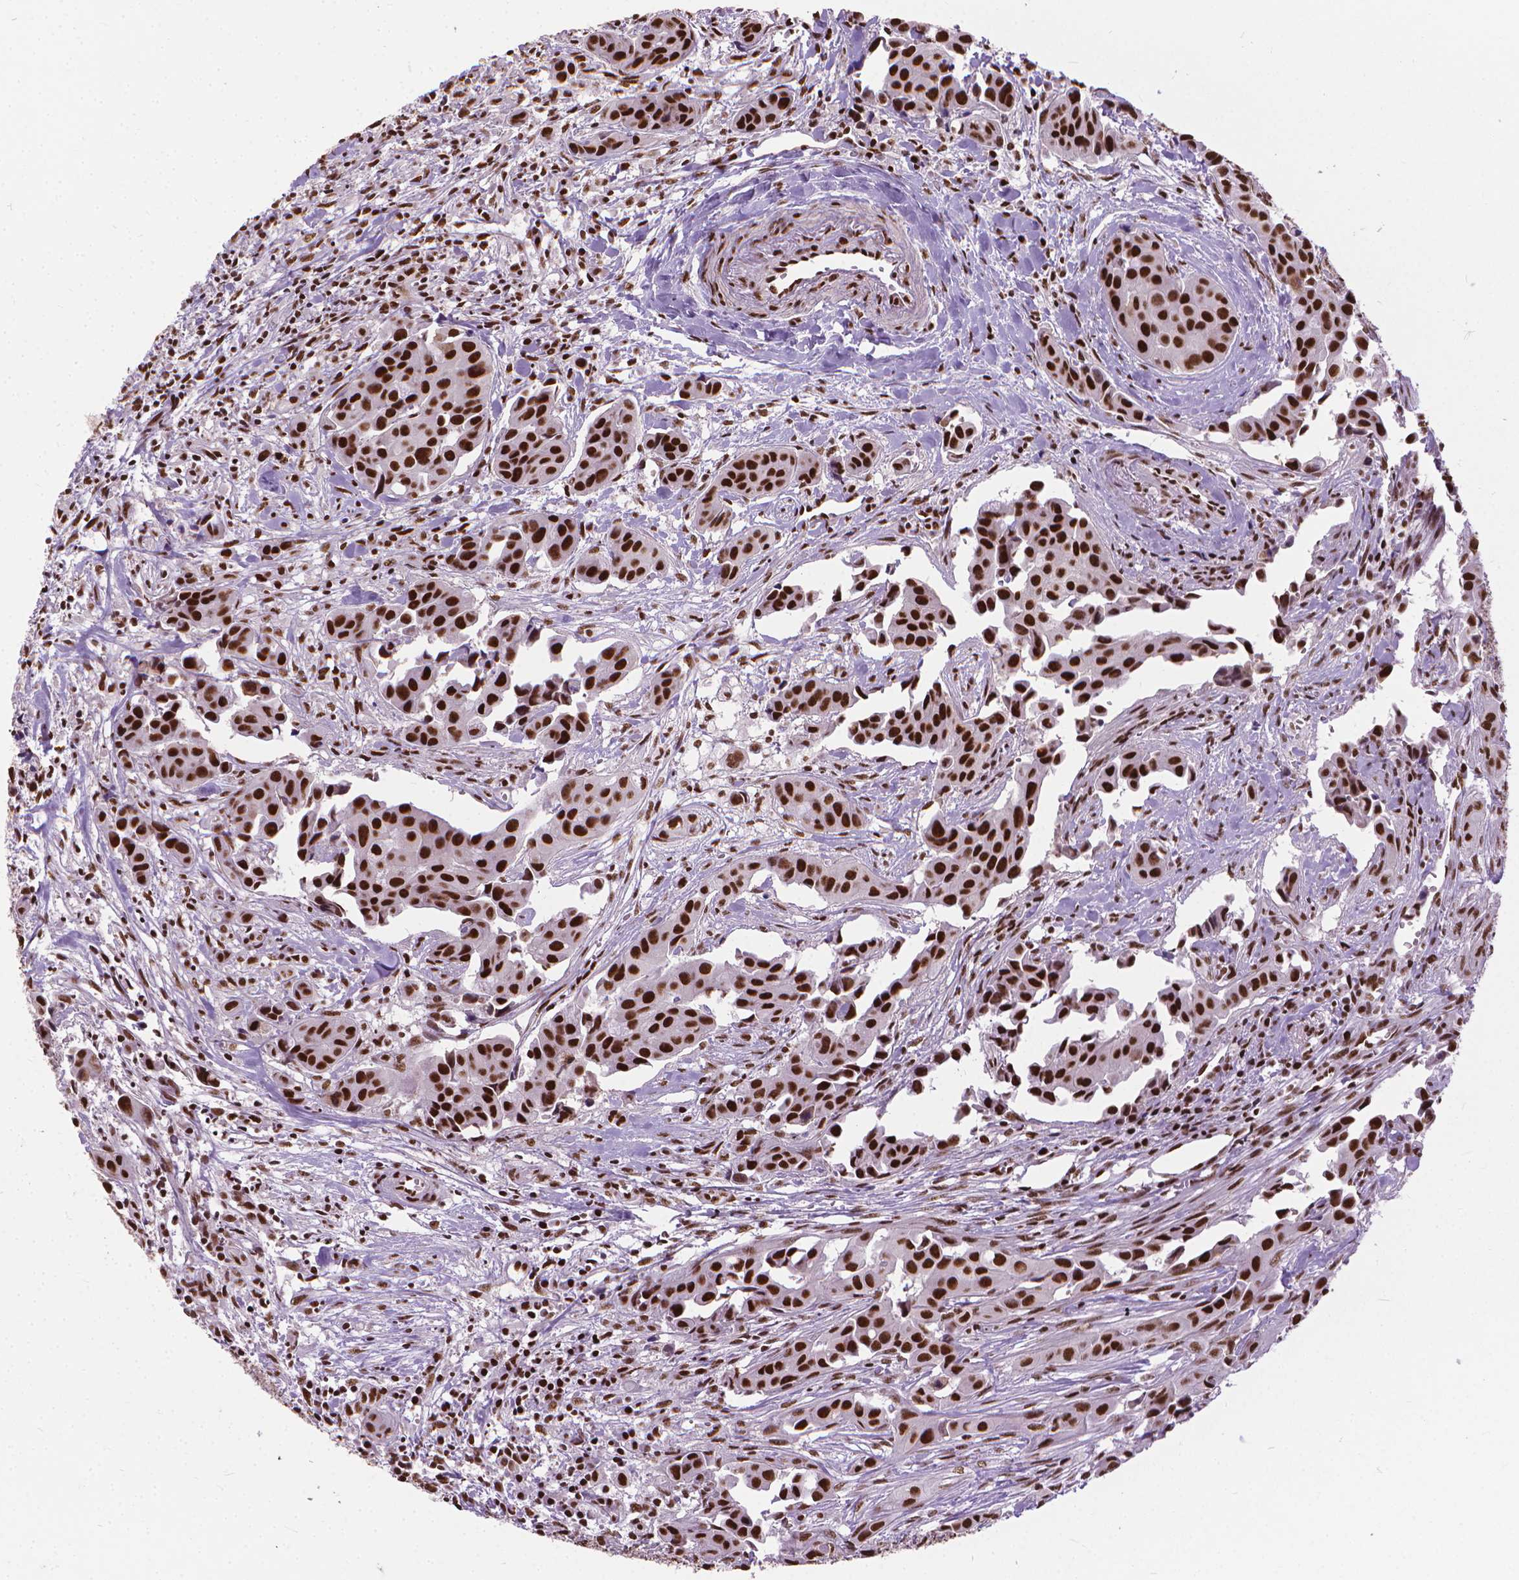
{"staining": {"intensity": "strong", "quantity": ">75%", "location": "nuclear"}, "tissue": "head and neck cancer", "cell_type": "Tumor cells", "image_type": "cancer", "snomed": [{"axis": "morphology", "description": "Adenocarcinoma, NOS"}, {"axis": "topography", "description": "Head-Neck"}], "caption": "Human head and neck adenocarcinoma stained with a brown dye reveals strong nuclear positive positivity in approximately >75% of tumor cells.", "gene": "AKAP8", "patient": {"sex": "male", "age": 76}}